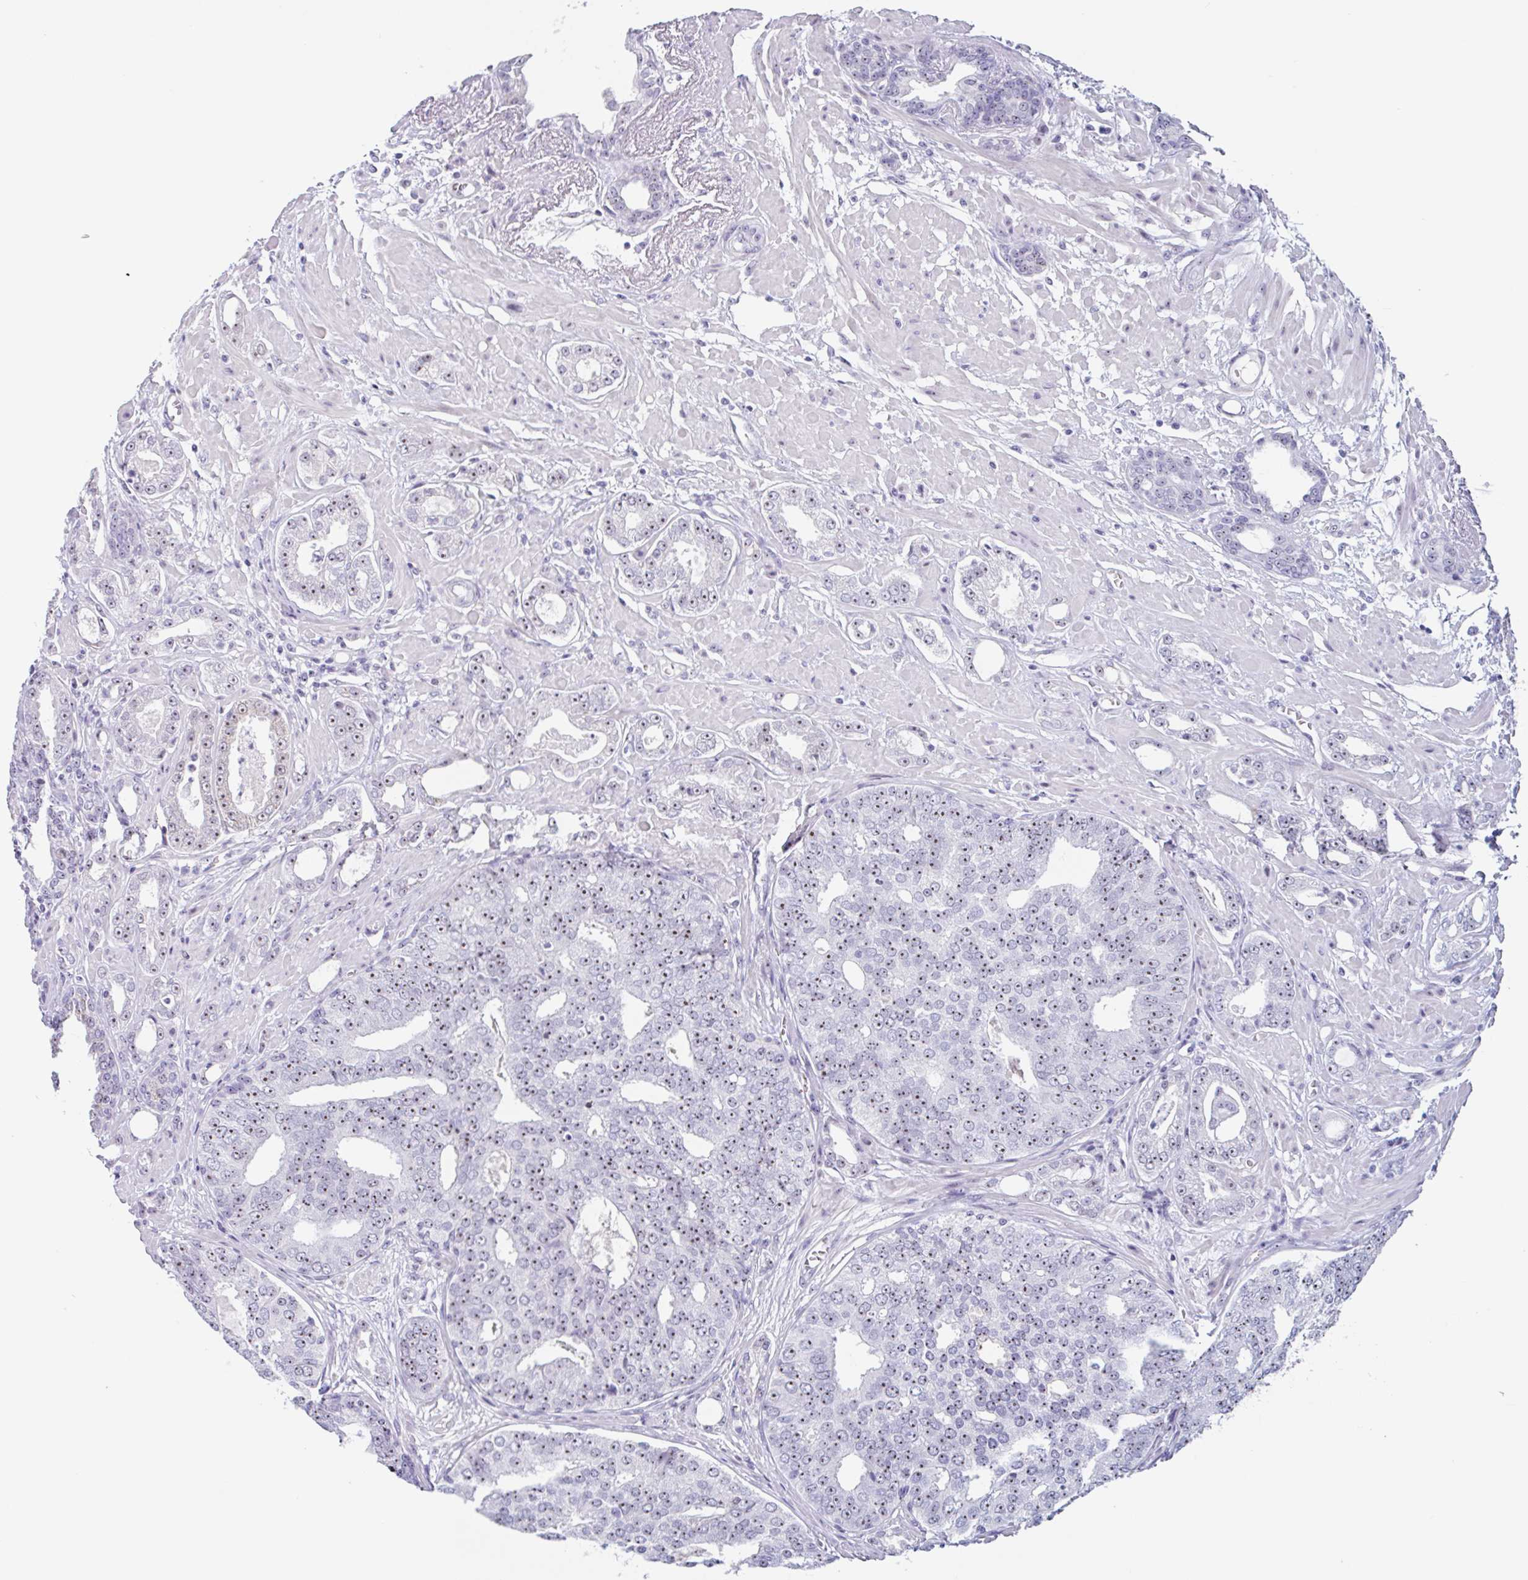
{"staining": {"intensity": "moderate", "quantity": ">75%", "location": "nuclear"}, "tissue": "prostate cancer", "cell_type": "Tumor cells", "image_type": "cancer", "snomed": [{"axis": "morphology", "description": "Adenocarcinoma, High grade"}, {"axis": "topography", "description": "Prostate"}], "caption": "Immunohistochemical staining of human prostate cancer (high-grade adenocarcinoma) reveals medium levels of moderate nuclear protein positivity in approximately >75% of tumor cells.", "gene": "LENG9", "patient": {"sex": "male", "age": 71}}